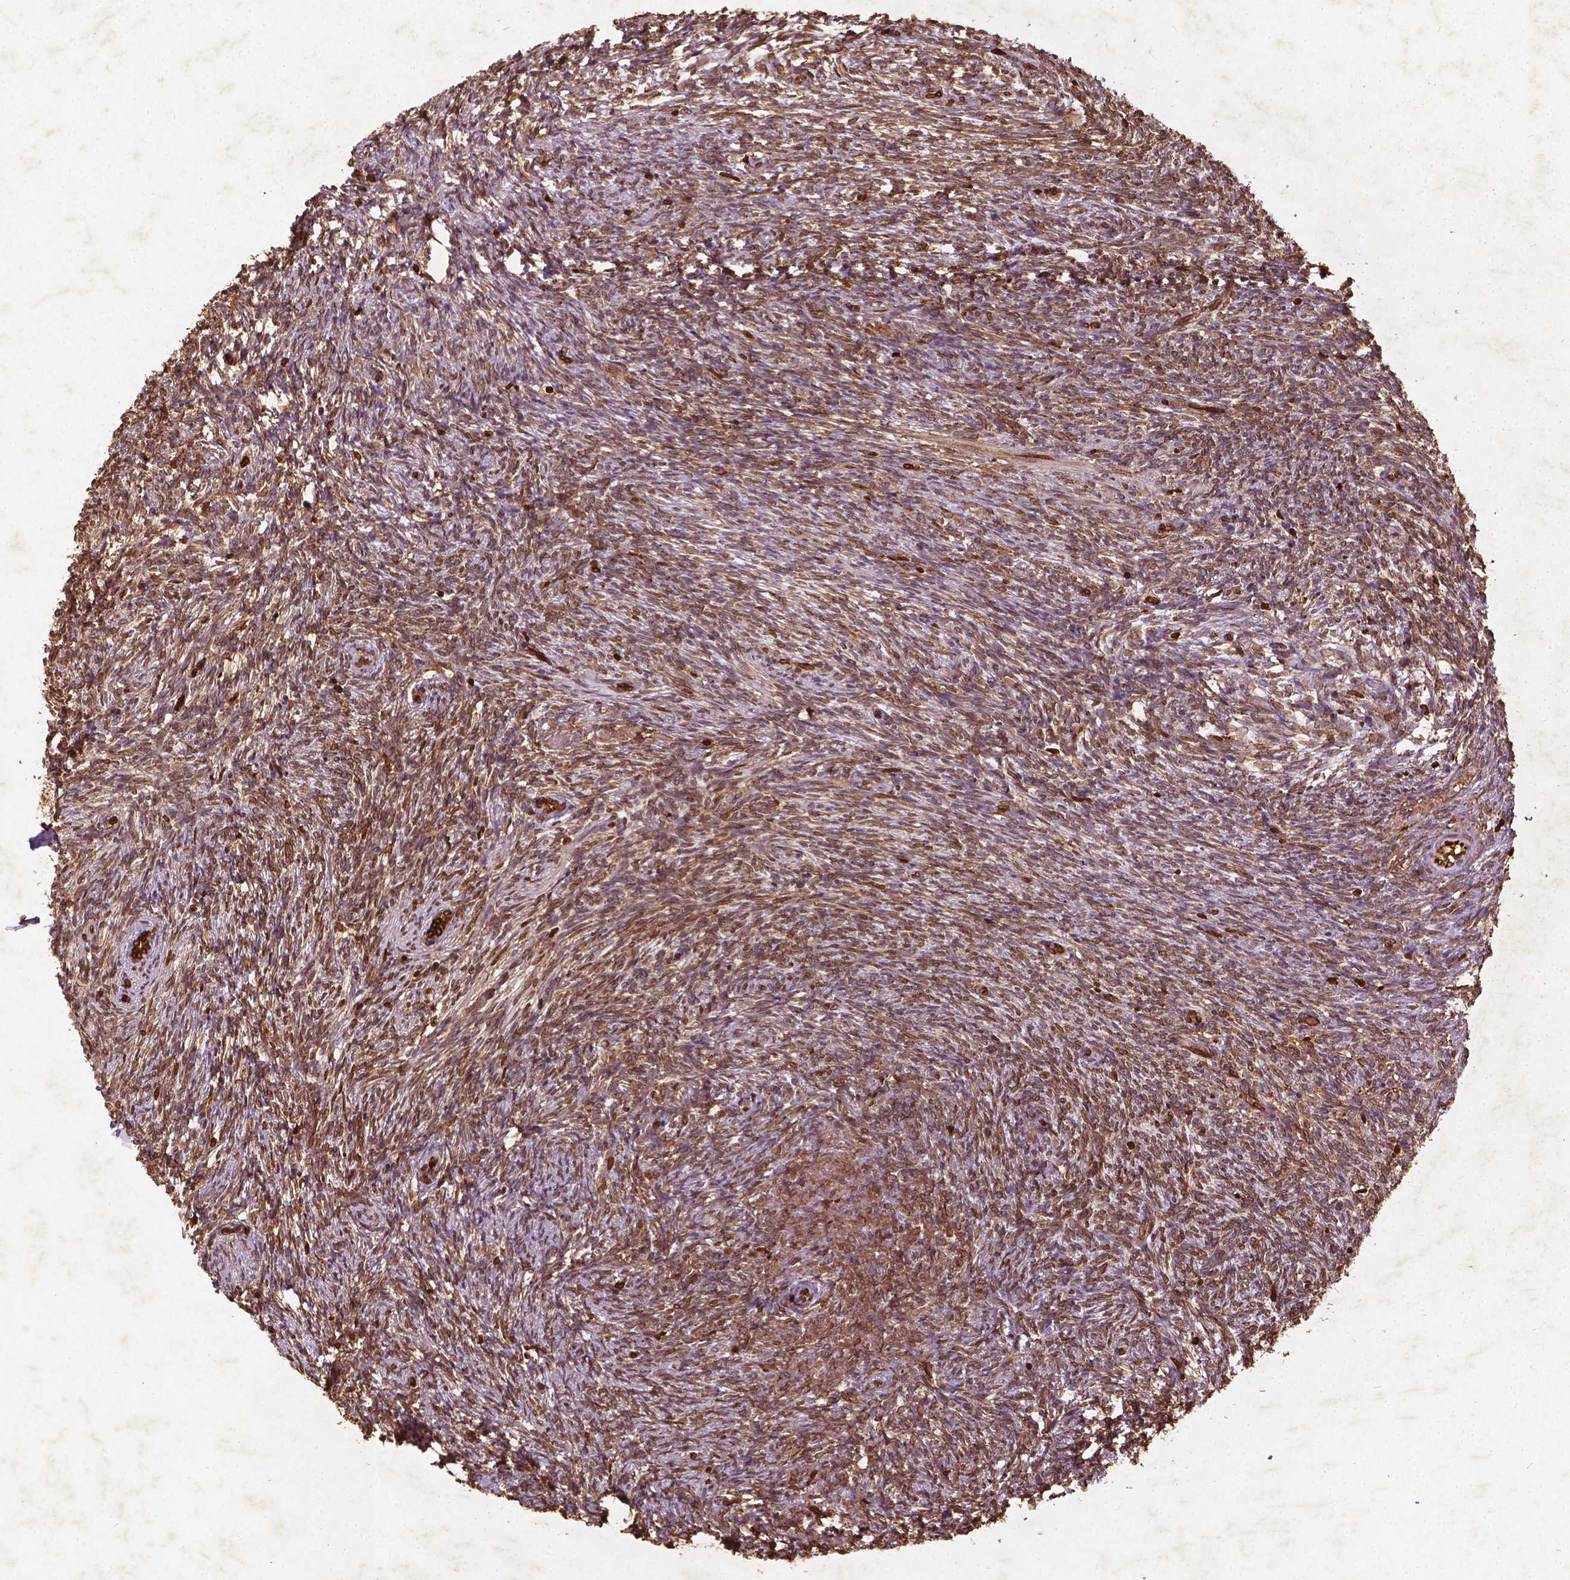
{"staining": {"intensity": "moderate", "quantity": ">75%", "location": "nuclear"}, "tissue": "ovary", "cell_type": "Follicle cells", "image_type": "normal", "snomed": [{"axis": "morphology", "description": "Normal tissue, NOS"}, {"axis": "topography", "description": "Ovary"}], "caption": "Ovary stained with IHC demonstrates moderate nuclear positivity in about >75% of follicle cells.", "gene": "LMNB1", "patient": {"sex": "female", "age": 46}}